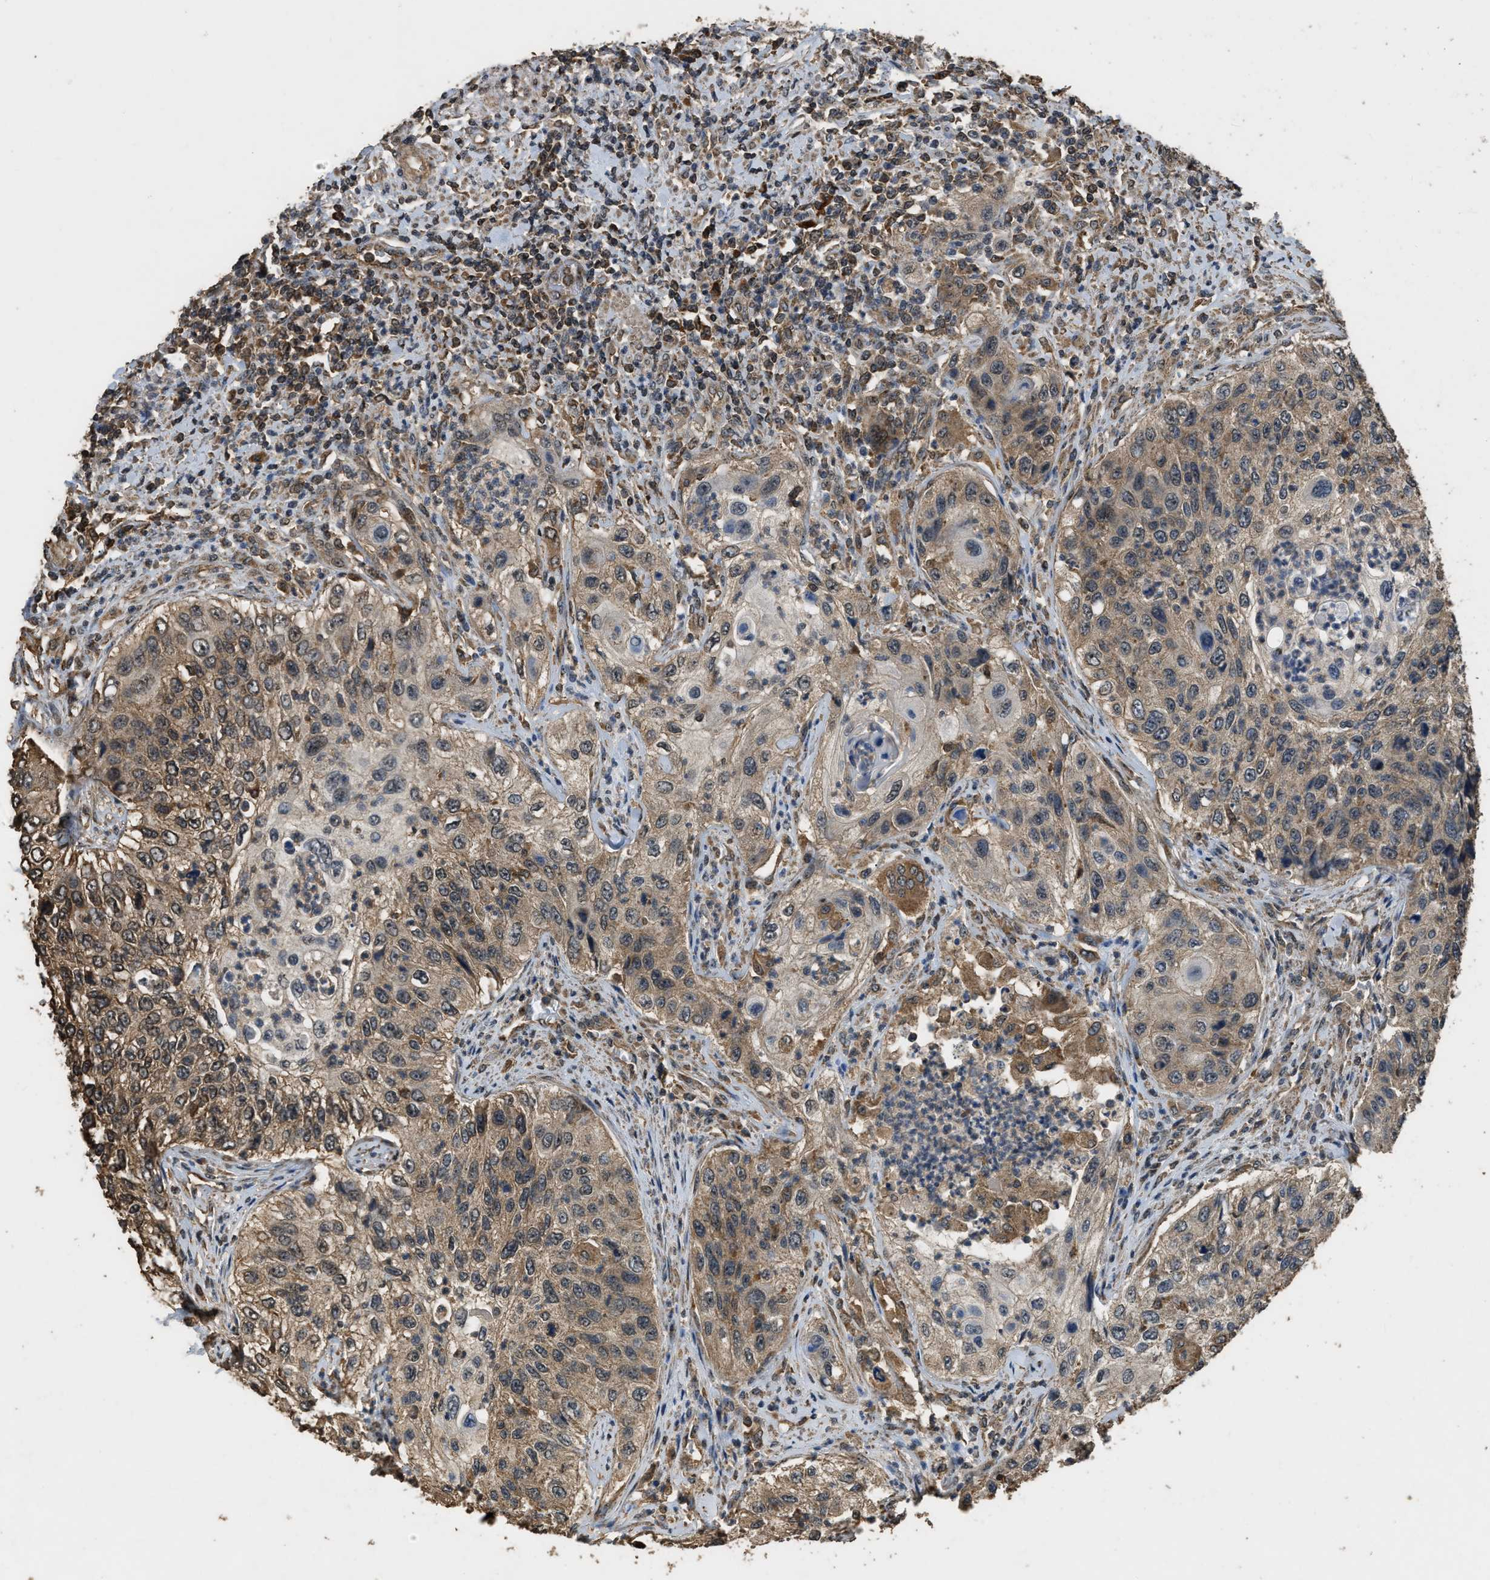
{"staining": {"intensity": "weak", "quantity": ">75%", "location": "cytoplasmic/membranous"}, "tissue": "urothelial cancer", "cell_type": "Tumor cells", "image_type": "cancer", "snomed": [{"axis": "morphology", "description": "Urothelial carcinoma, High grade"}, {"axis": "topography", "description": "Urinary bladder"}], "caption": "Protein expression analysis of human urothelial carcinoma (high-grade) reveals weak cytoplasmic/membranous expression in about >75% of tumor cells.", "gene": "DENND6B", "patient": {"sex": "female", "age": 60}}